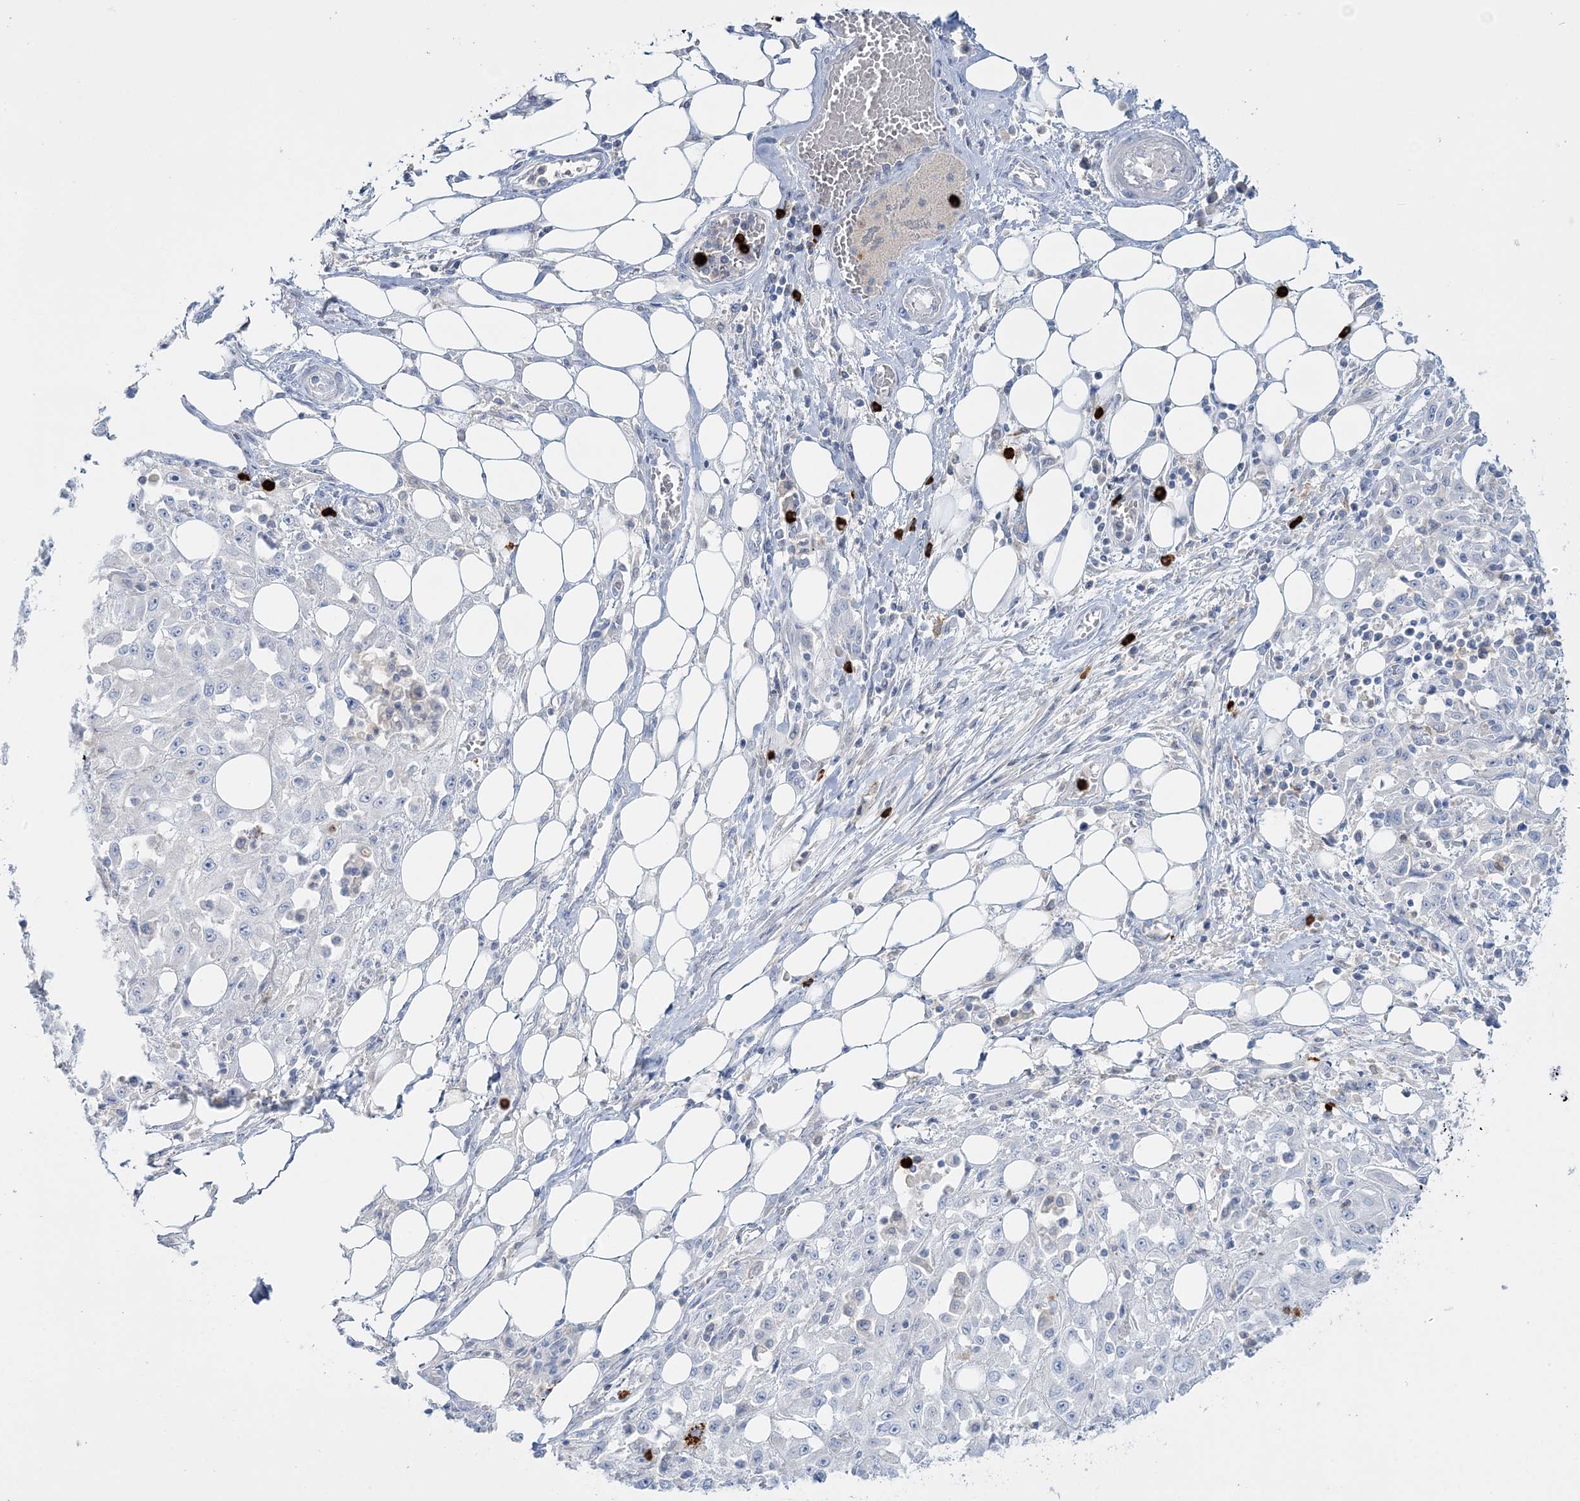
{"staining": {"intensity": "negative", "quantity": "none", "location": "none"}, "tissue": "skin cancer", "cell_type": "Tumor cells", "image_type": "cancer", "snomed": [{"axis": "morphology", "description": "Squamous cell carcinoma, NOS"}, {"axis": "morphology", "description": "Squamous cell carcinoma, metastatic, NOS"}, {"axis": "topography", "description": "Skin"}, {"axis": "topography", "description": "Lymph node"}], "caption": "The immunohistochemistry (IHC) histopathology image has no significant expression in tumor cells of skin cancer tissue.", "gene": "WDSUB1", "patient": {"sex": "male", "age": 75}}